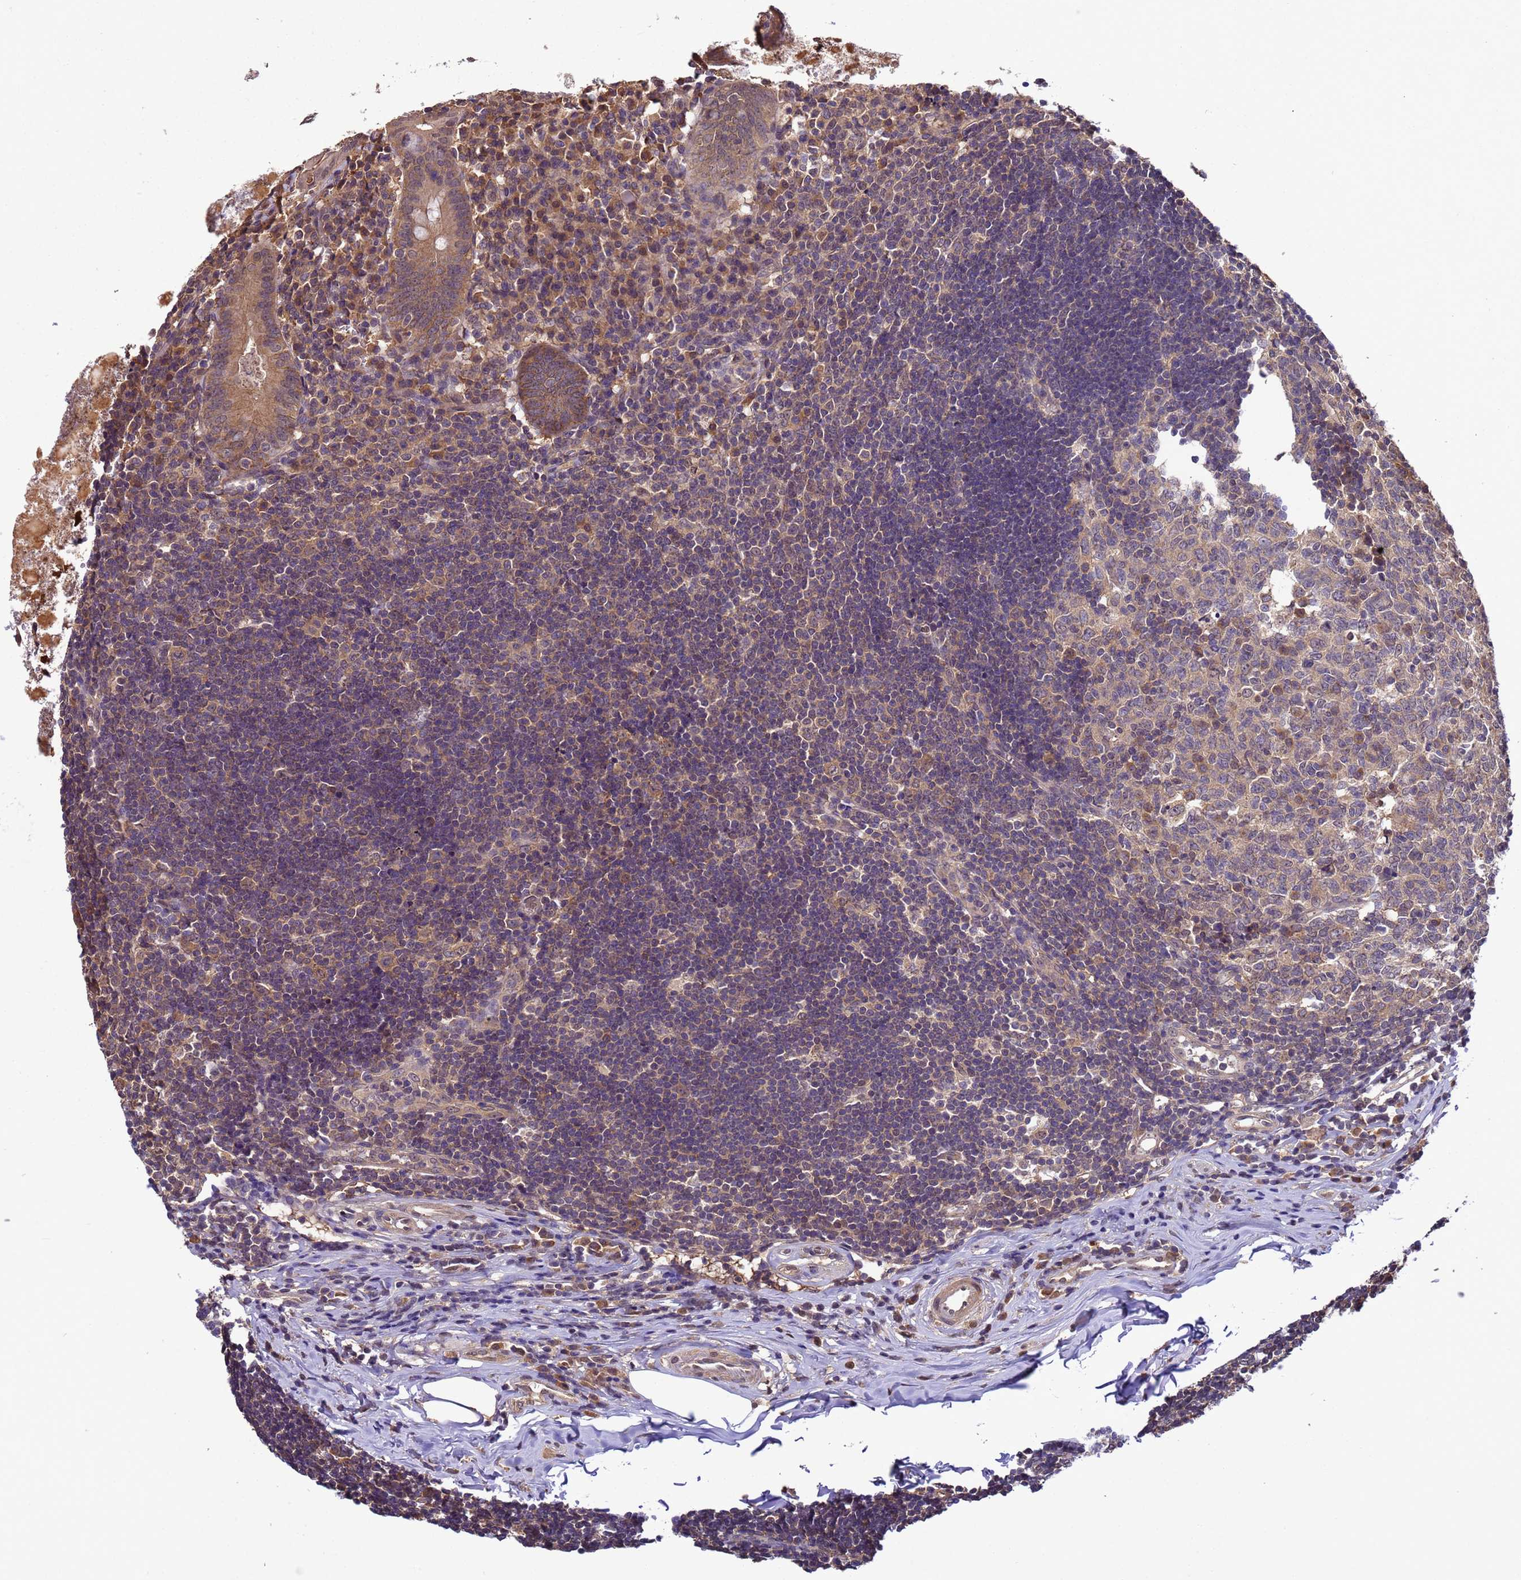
{"staining": {"intensity": "moderate", "quantity": ">75%", "location": "cytoplasmic/membranous"}, "tissue": "appendix", "cell_type": "Glandular cells", "image_type": "normal", "snomed": [{"axis": "morphology", "description": "Normal tissue, NOS"}, {"axis": "topography", "description": "Appendix"}], "caption": "A medium amount of moderate cytoplasmic/membranous staining is appreciated in about >75% of glandular cells in unremarkable appendix.", "gene": "ZFP69B", "patient": {"sex": "female", "age": 54}}